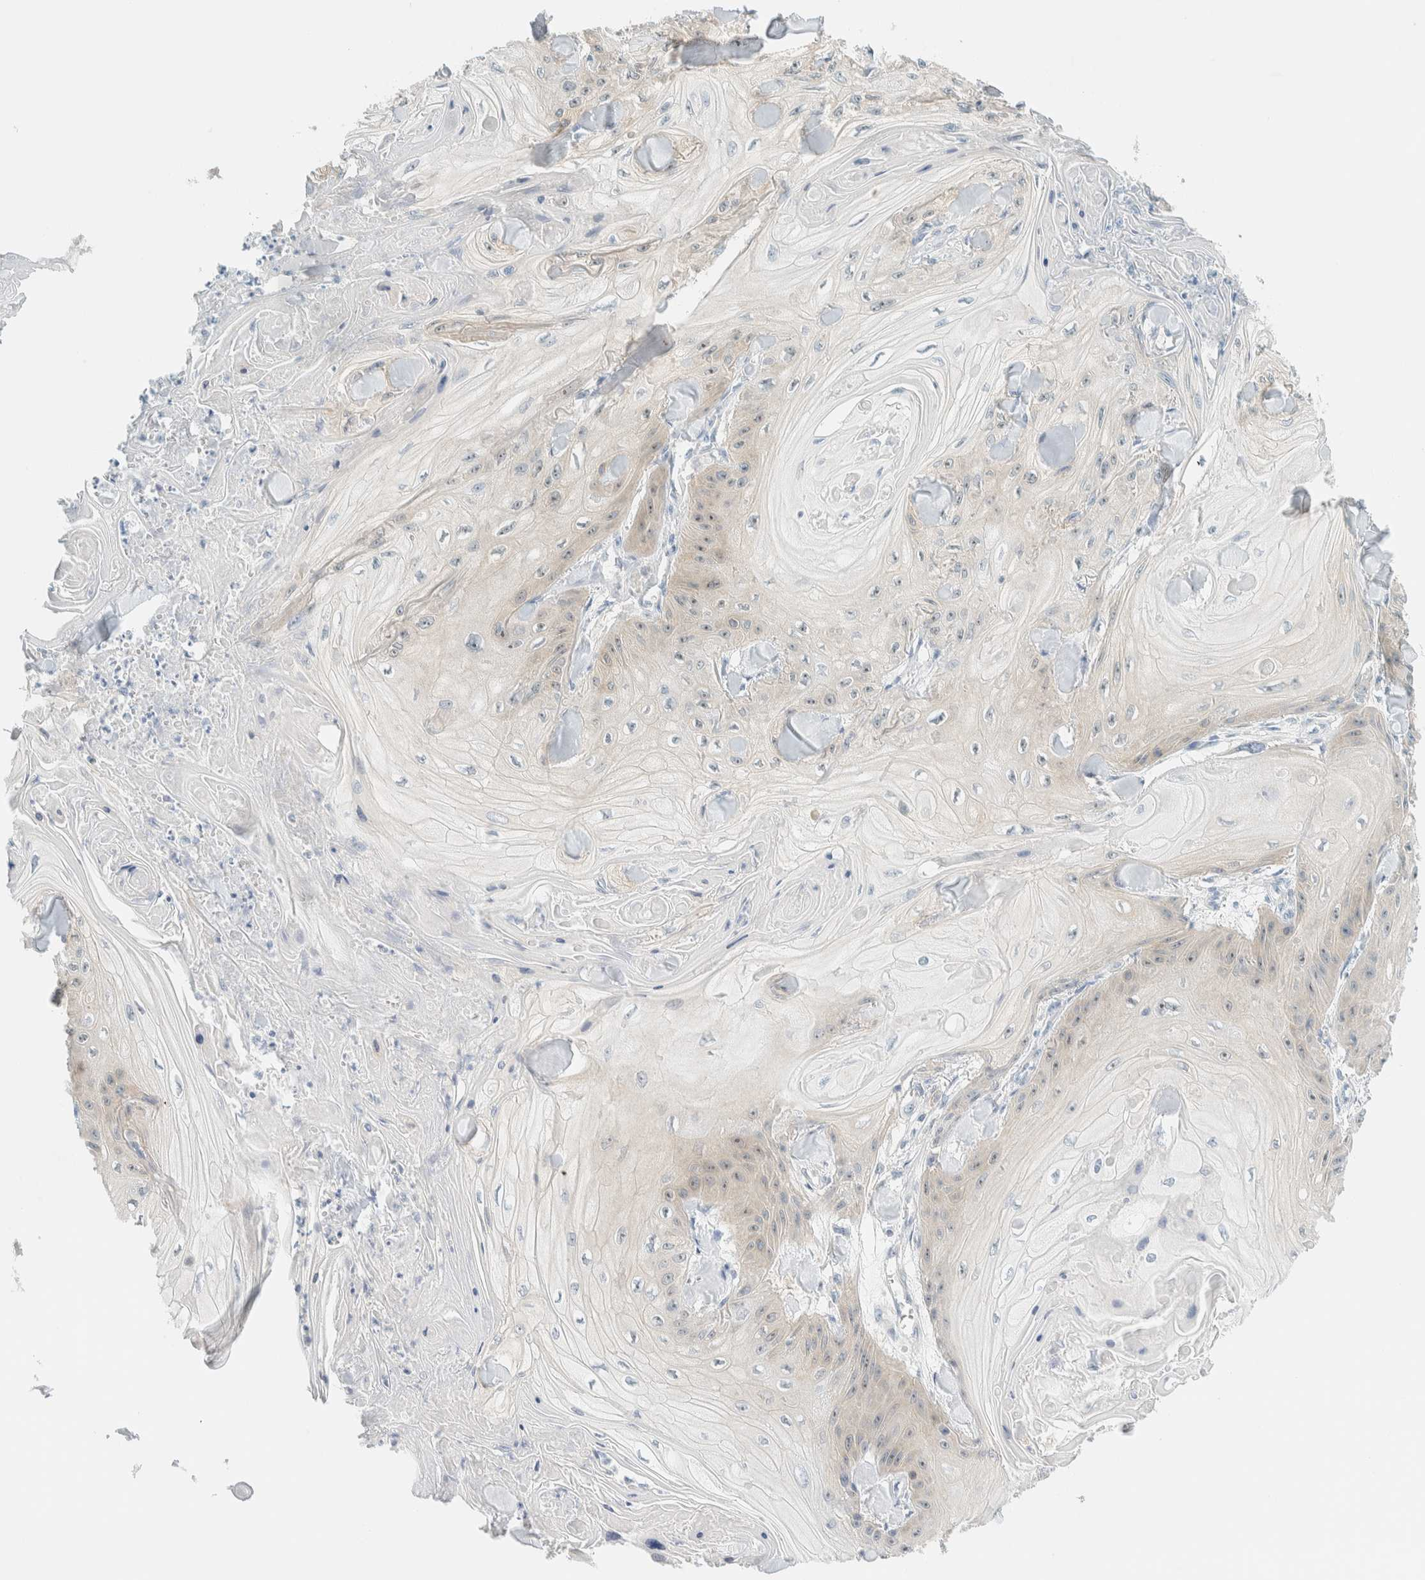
{"staining": {"intensity": "moderate", "quantity": "<25%", "location": "cytoplasmic/membranous,nuclear"}, "tissue": "skin cancer", "cell_type": "Tumor cells", "image_type": "cancer", "snomed": [{"axis": "morphology", "description": "Squamous cell carcinoma, NOS"}, {"axis": "topography", "description": "Skin"}], "caption": "A histopathology image of skin cancer stained for a protein demonstrates moderate cytoplasmic/membranous and nuclear brown staining in tumor cells.", "gene": "NDE1", "patient": {"sex": "male", "age": 74}}